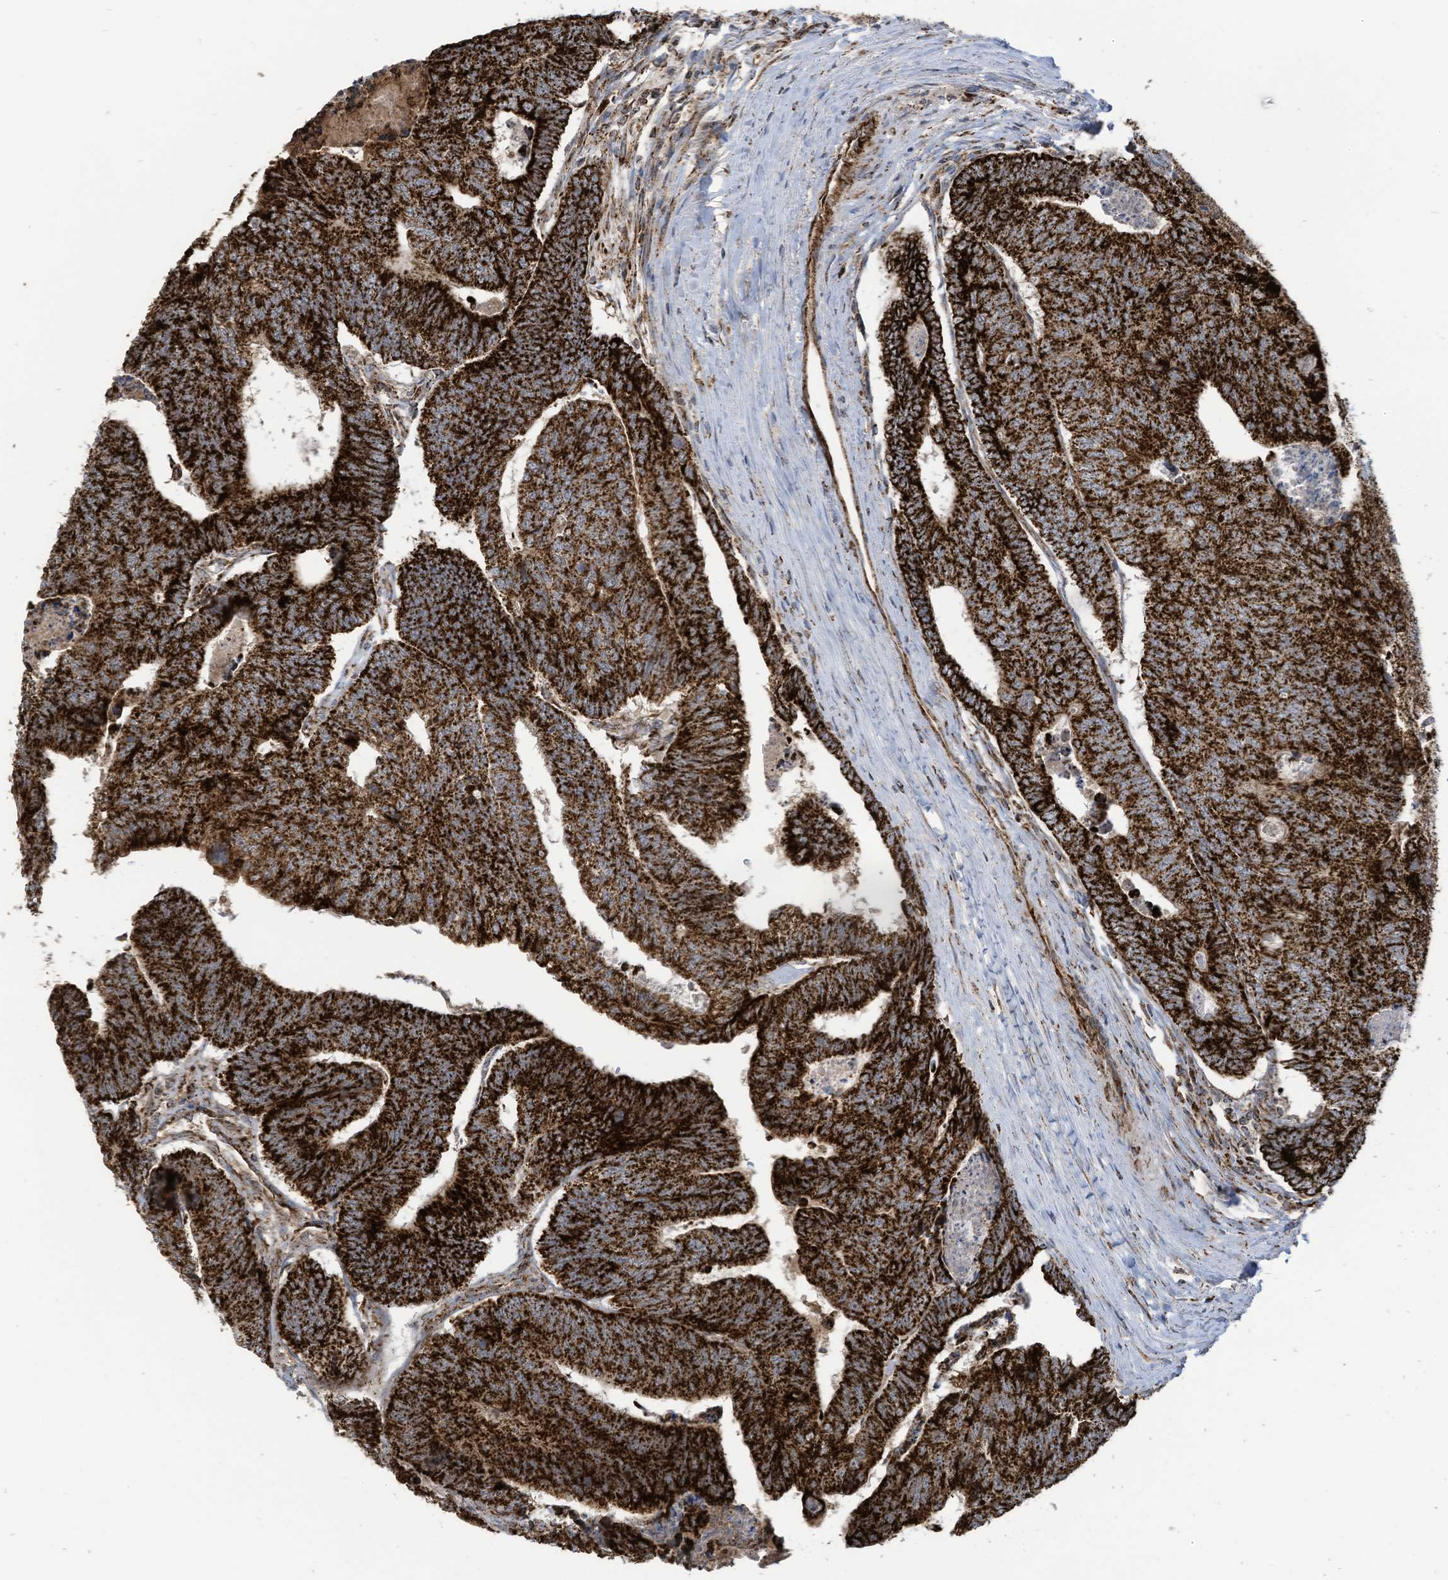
{"staining": {"intensity": "strong", "quantity": ">75%", "location": "cytoplasmic/membranous"}, "tissue": "colorectal cancer", "cell_type": "Tumor cells", "image_type": "cancer", "snomed": [{"axis": "morphology", "description": "Adenocarcinoma, NOS"}, {"axis": "topography", "description": "Colon"}], "caption": "Immunohistochemistry (IHC) image of neoplastic tissue: human colorectal cancer (adenocarcinoma) stained using immunohistochemistry (IHC) demonstrates high levels of strong protein expression localized specifically in the cytoplasmic/membranous of tumor cells, appearing as a cytoplasmic/membranous brown color.", "gene": "COX10", "patient": {"sex": "female", "age": 67}}